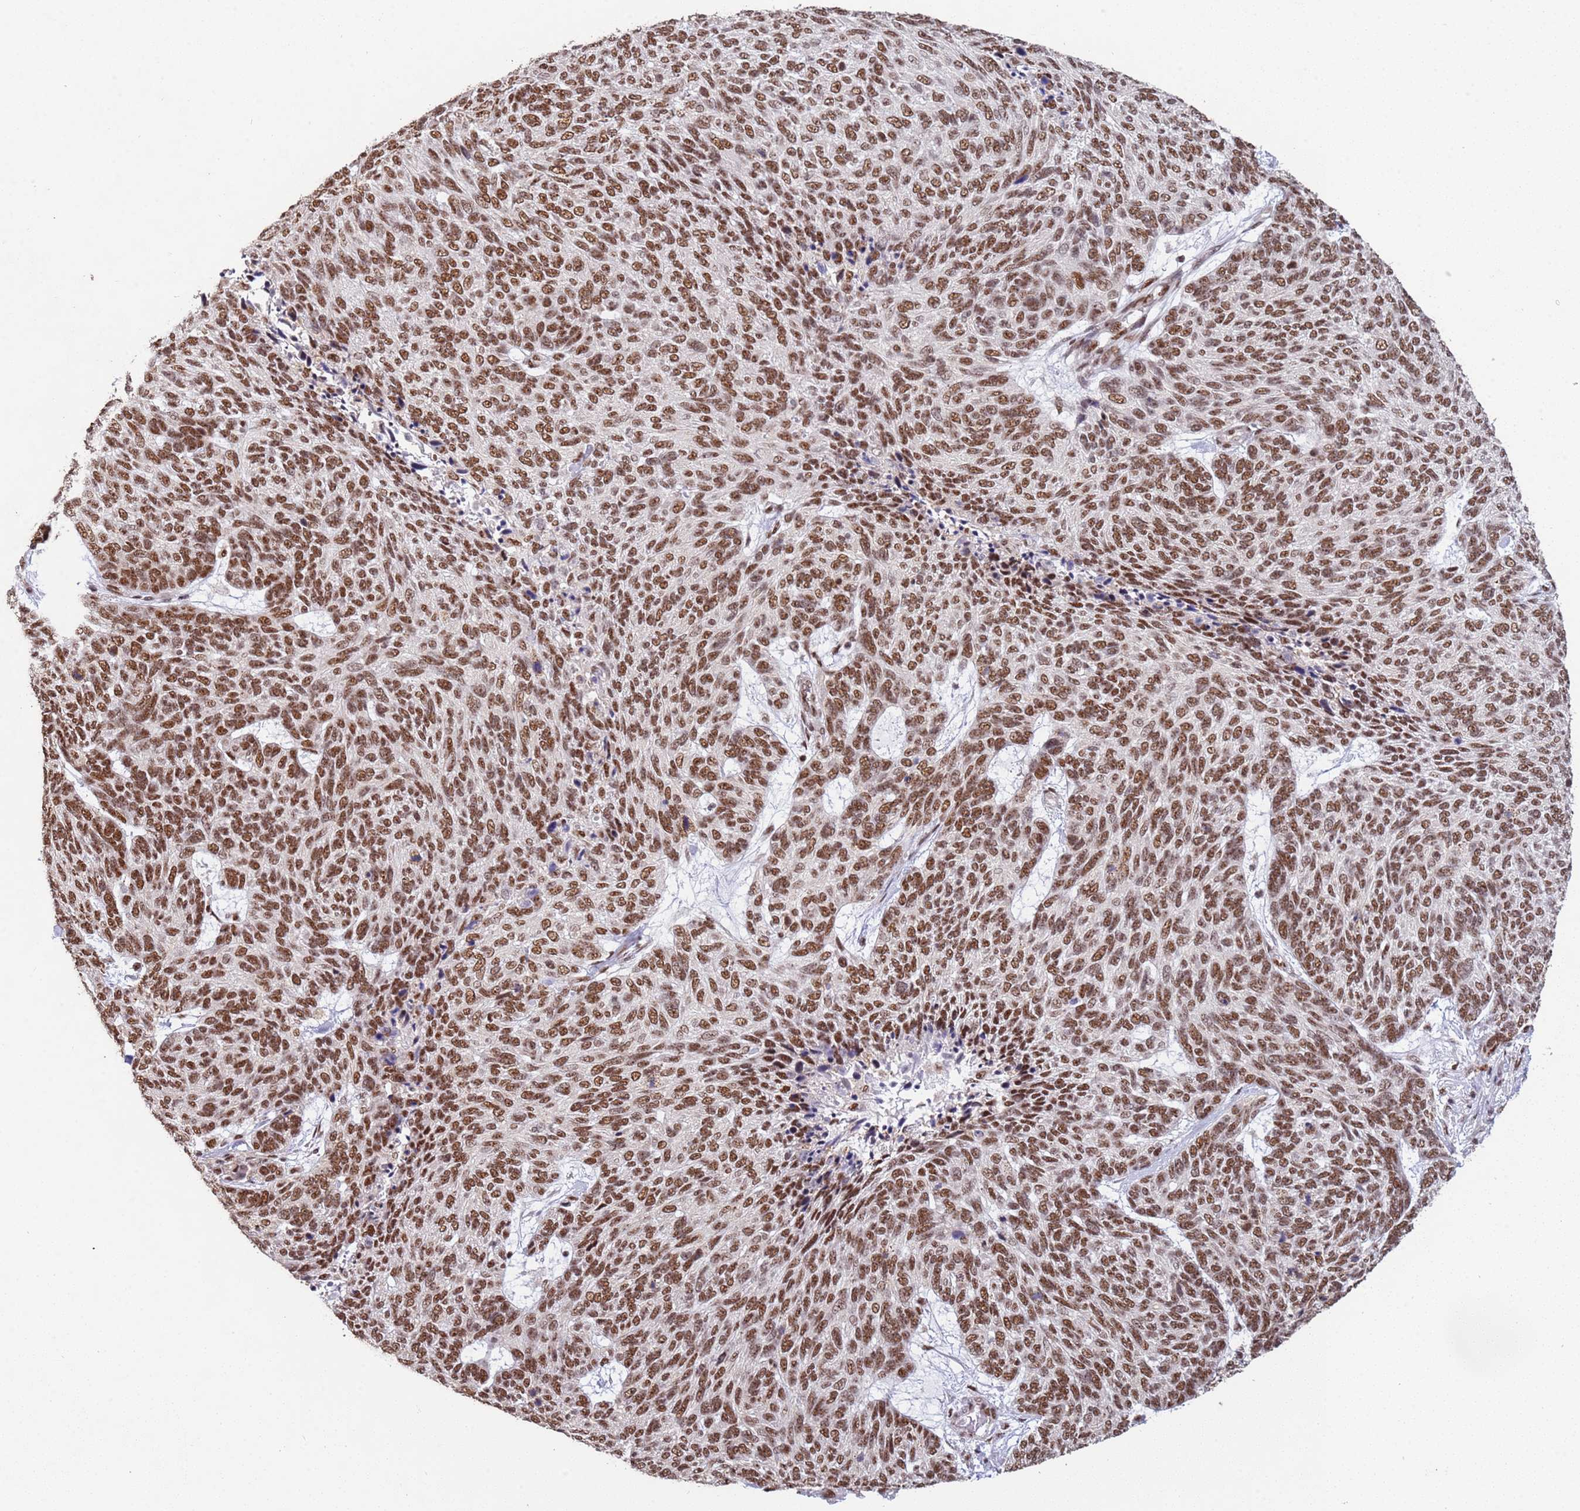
{"staining": {"intensity": "moderate", "quantity": ">75%", "location": "nuclear"}, "tissue": "skin cancer", "cell_type": "Tumor cells", "image_type": "cancer", "snomed": [{"axis": "morphology", "description": "Basal cell carcinoma"}, {"axis": "topography", "description": "Skin"}], "caption": "Human skin cancer stained with a protein marker displays moderate staining in tumor cells.", "gene": "ESF1", "patient": {"sex": "female", "age": 65}}